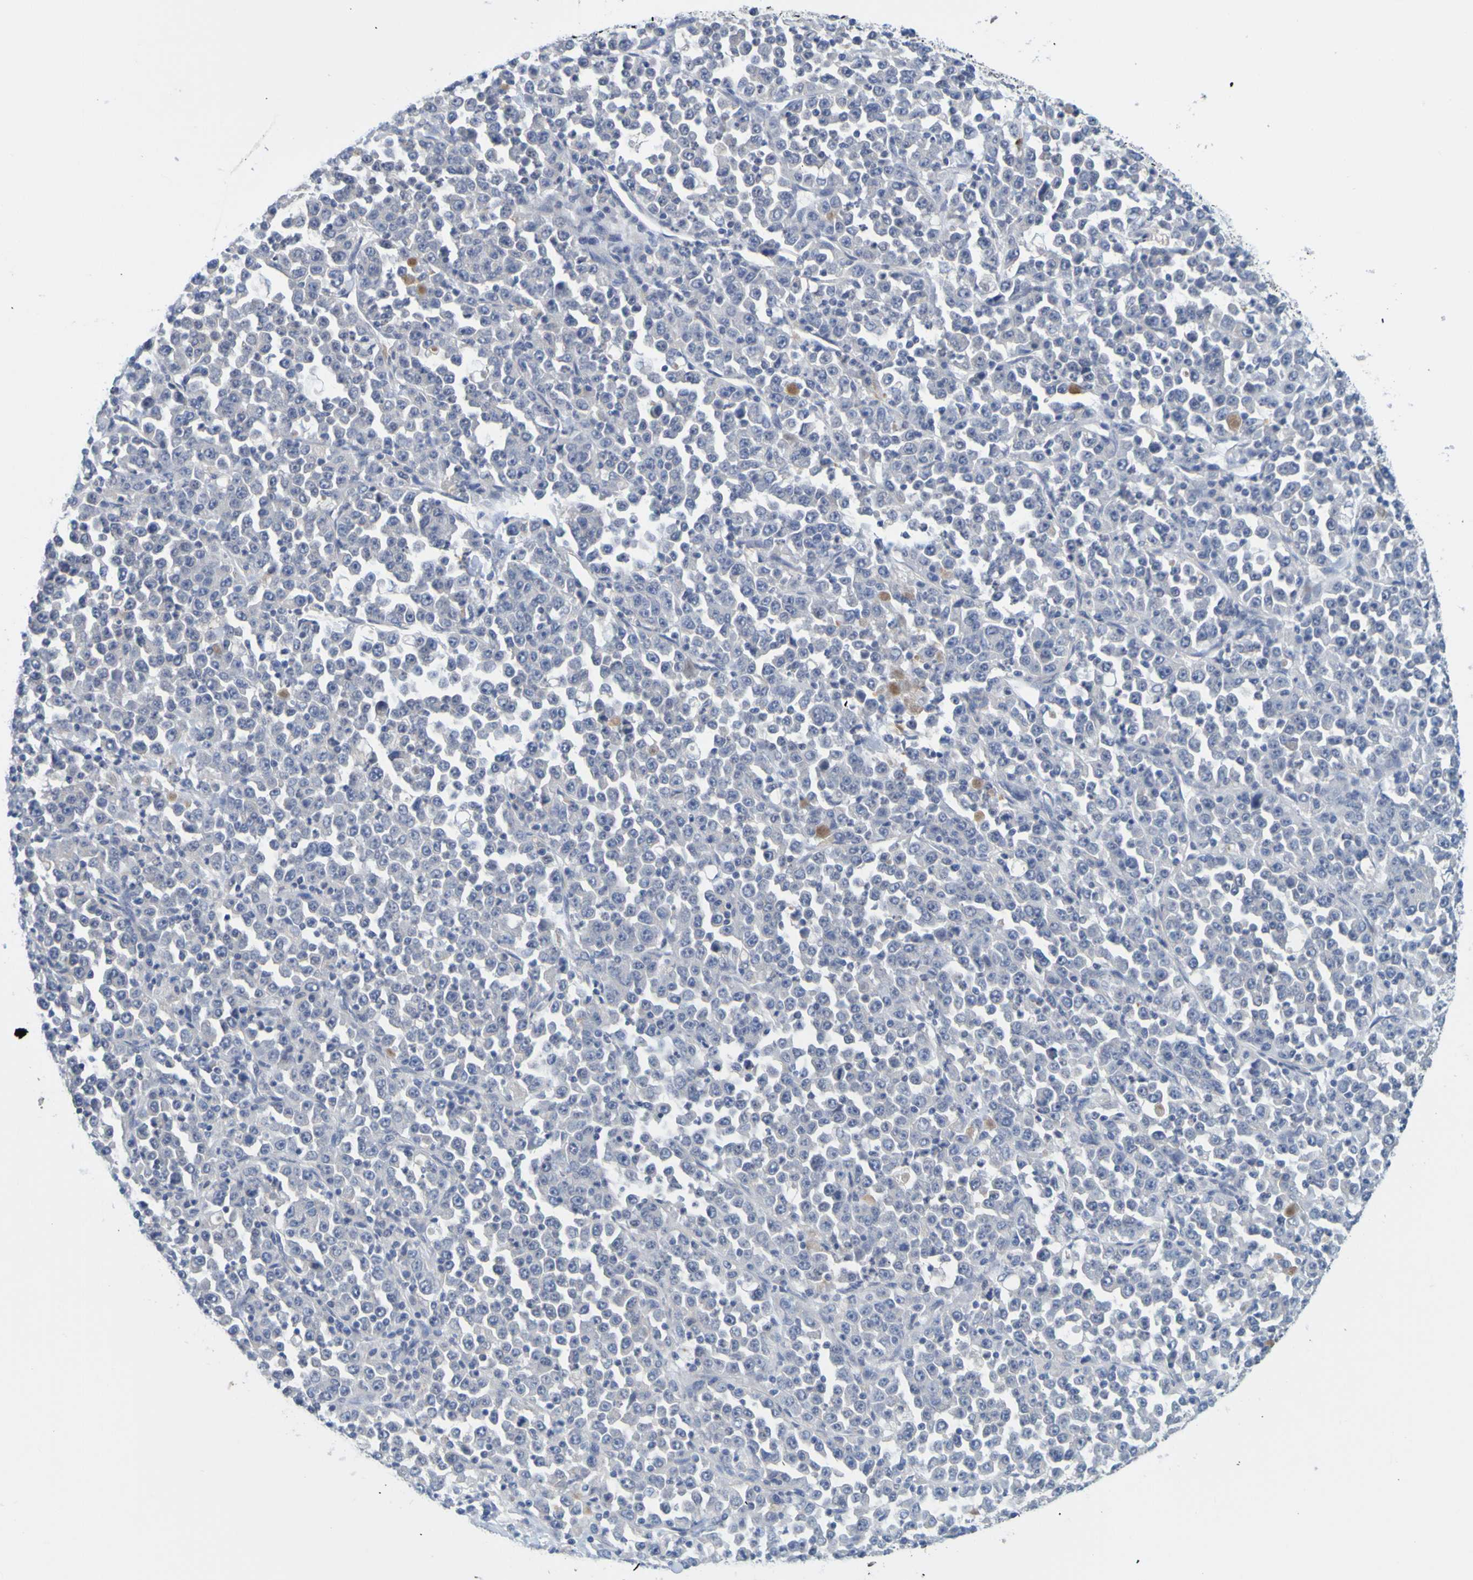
{"staining": {"intensity": "negative", "quantity": "none", "location": "none"}, "tissue": "stomach cancer", "cell_type": "Tumor cells", "image_type": "cancer", "snomed": [{"axis": "morphology", "description": "Normal tissue, NOS"}, {"axis": "morphology", "description": "Adenocarcinoma, NOS"}, {"axis": "topography", "description": "Stomach, upper"}, {"axis": "topography", "description": "Stomach"}], "caption": "Immunohistochemical staining of adenocarcinoma (stomach) shows no significant staining in tumor cells.", "gene": "ENDOU", "patient": {"sex": "male", "age": 59}}